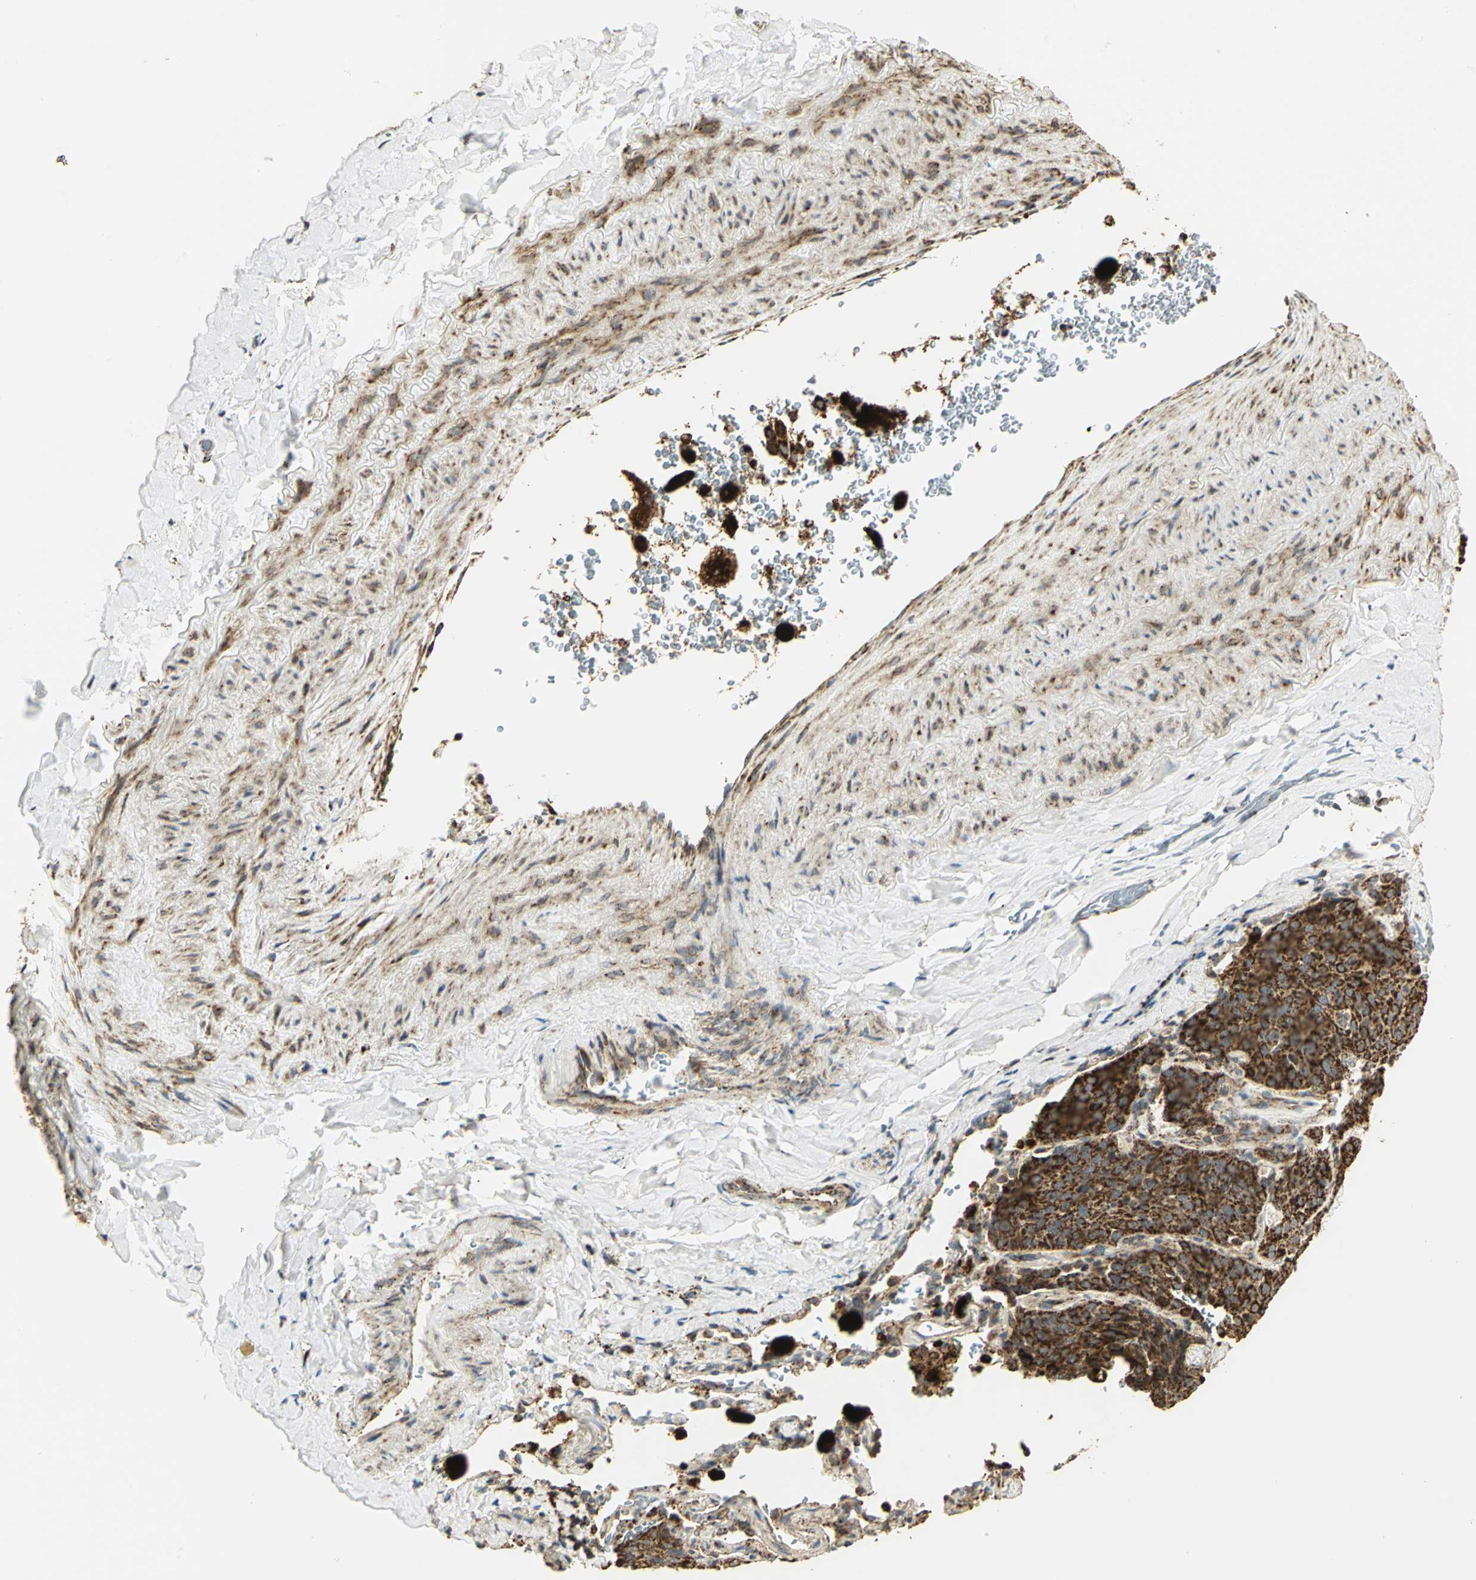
{"staining": {"intensity": "strong", "quantity": ">75%", "location": "cytoplasmic/membranous"}, "tissue": "lung cancer", "cell_type": "Tumor cells", "image_type": "cancer", "snomed": [{"axis": "morphology", "description": "Squamous cell carcinoma, NOS"}, {"axis": "topography", "description": "Lung"}], "caption": "Human lung cancer stained for a protein (brown) demonstrates strong cytoplasmic/membranous positive staining in approximately >75% of tumor cells.", "gene": "VDAC1", "patient": {"sex": "male", "age": 54}}